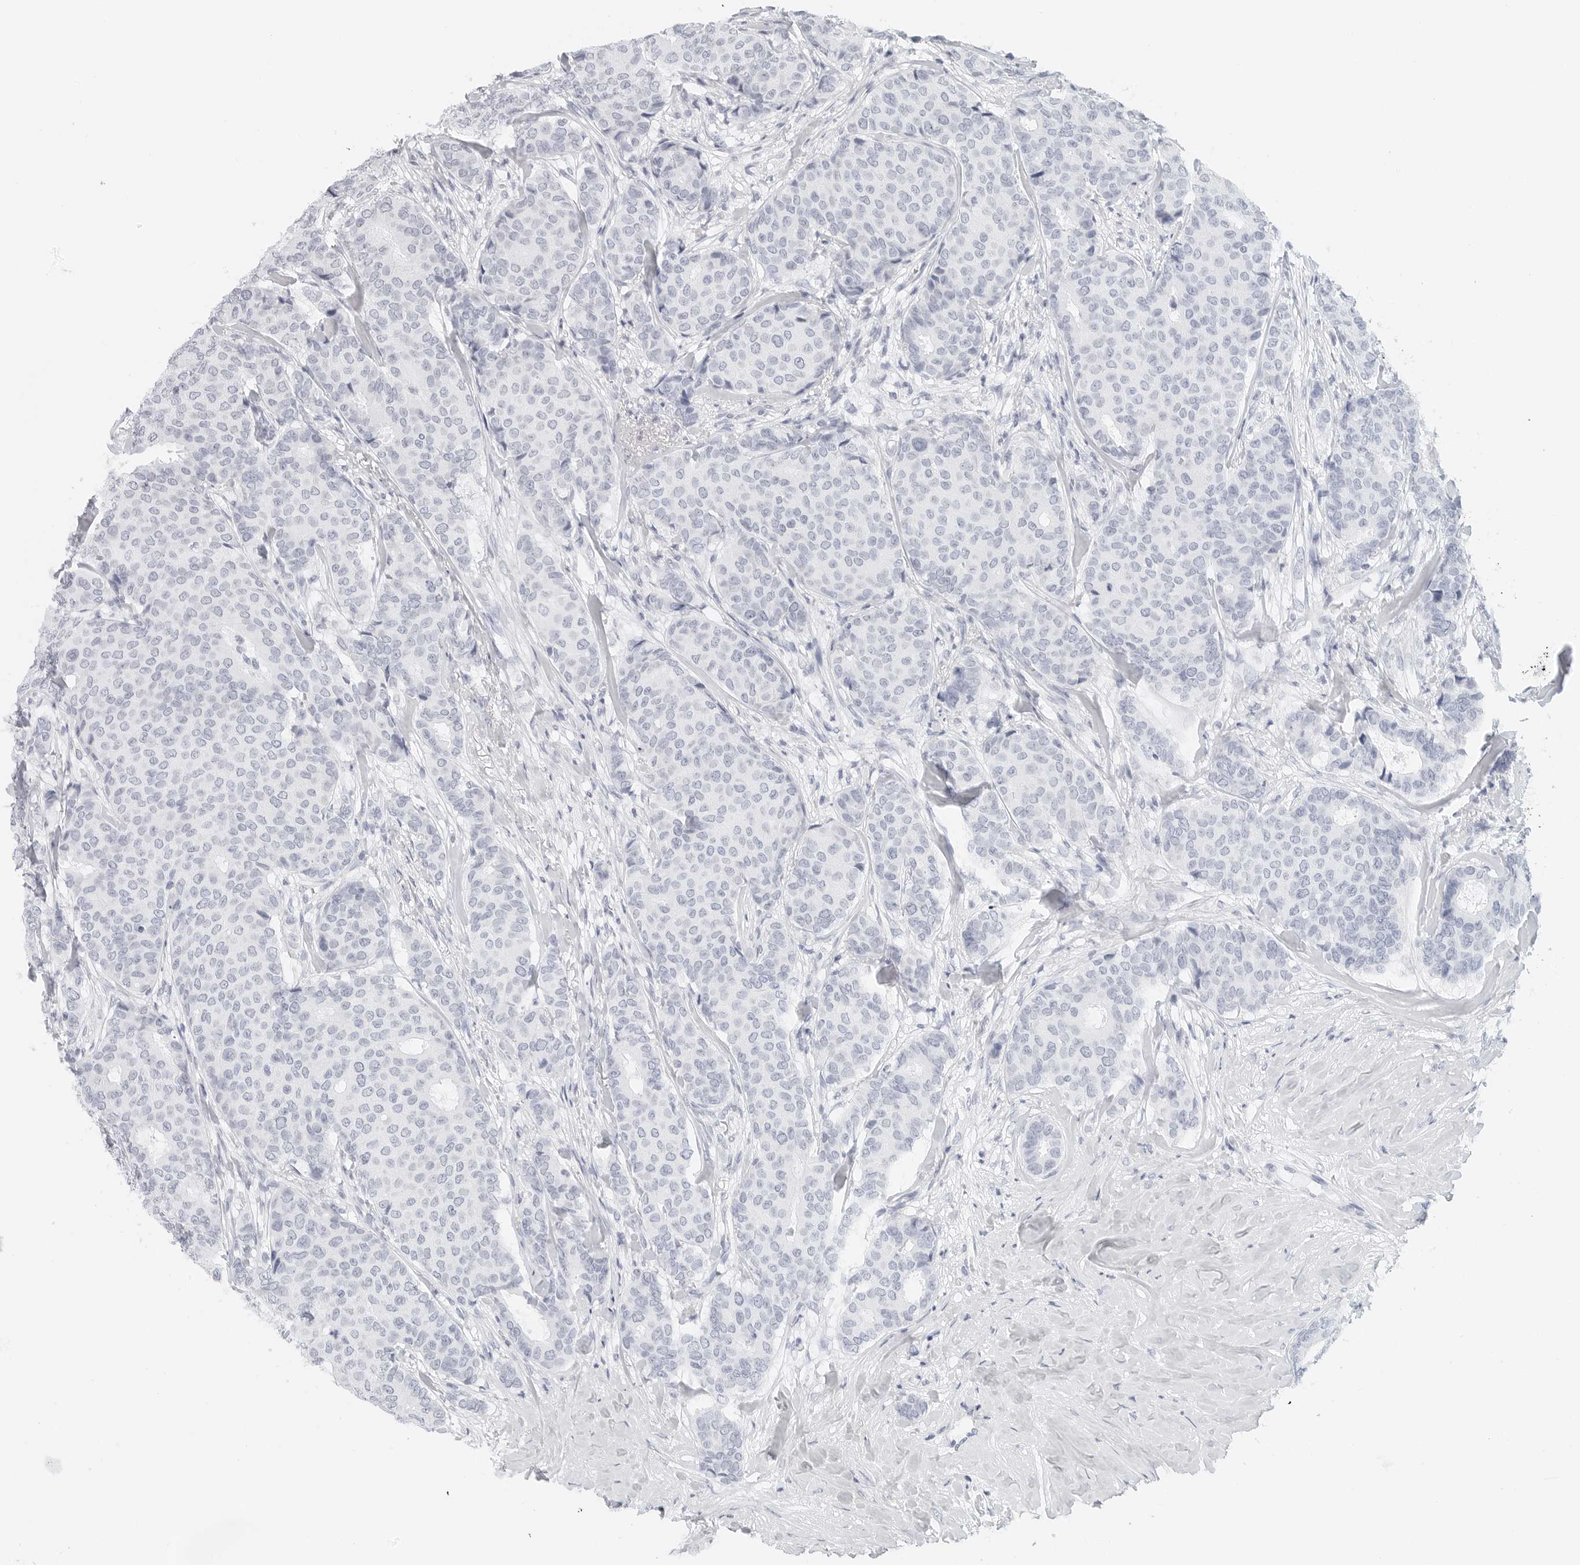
{"staining": {"intensity": "negative", "quantity": "none", "location": "none"}, "tissue": "breast cancer", "cell_type": "Tumor cells", "image_type": "cancer", "snomed": [{"axis": "morphology", "description": "Duct carcinoma"}, {"axis": "topography", "description": "Breast"}], "caption": "The image displays no staining of tumor cells in intraductal carcinoma (breast). (Immunohistochemistry, brightfield microscopy, high magnification).", "gene": "METAP1", "patient": {"sex": "female", "age": 75}}